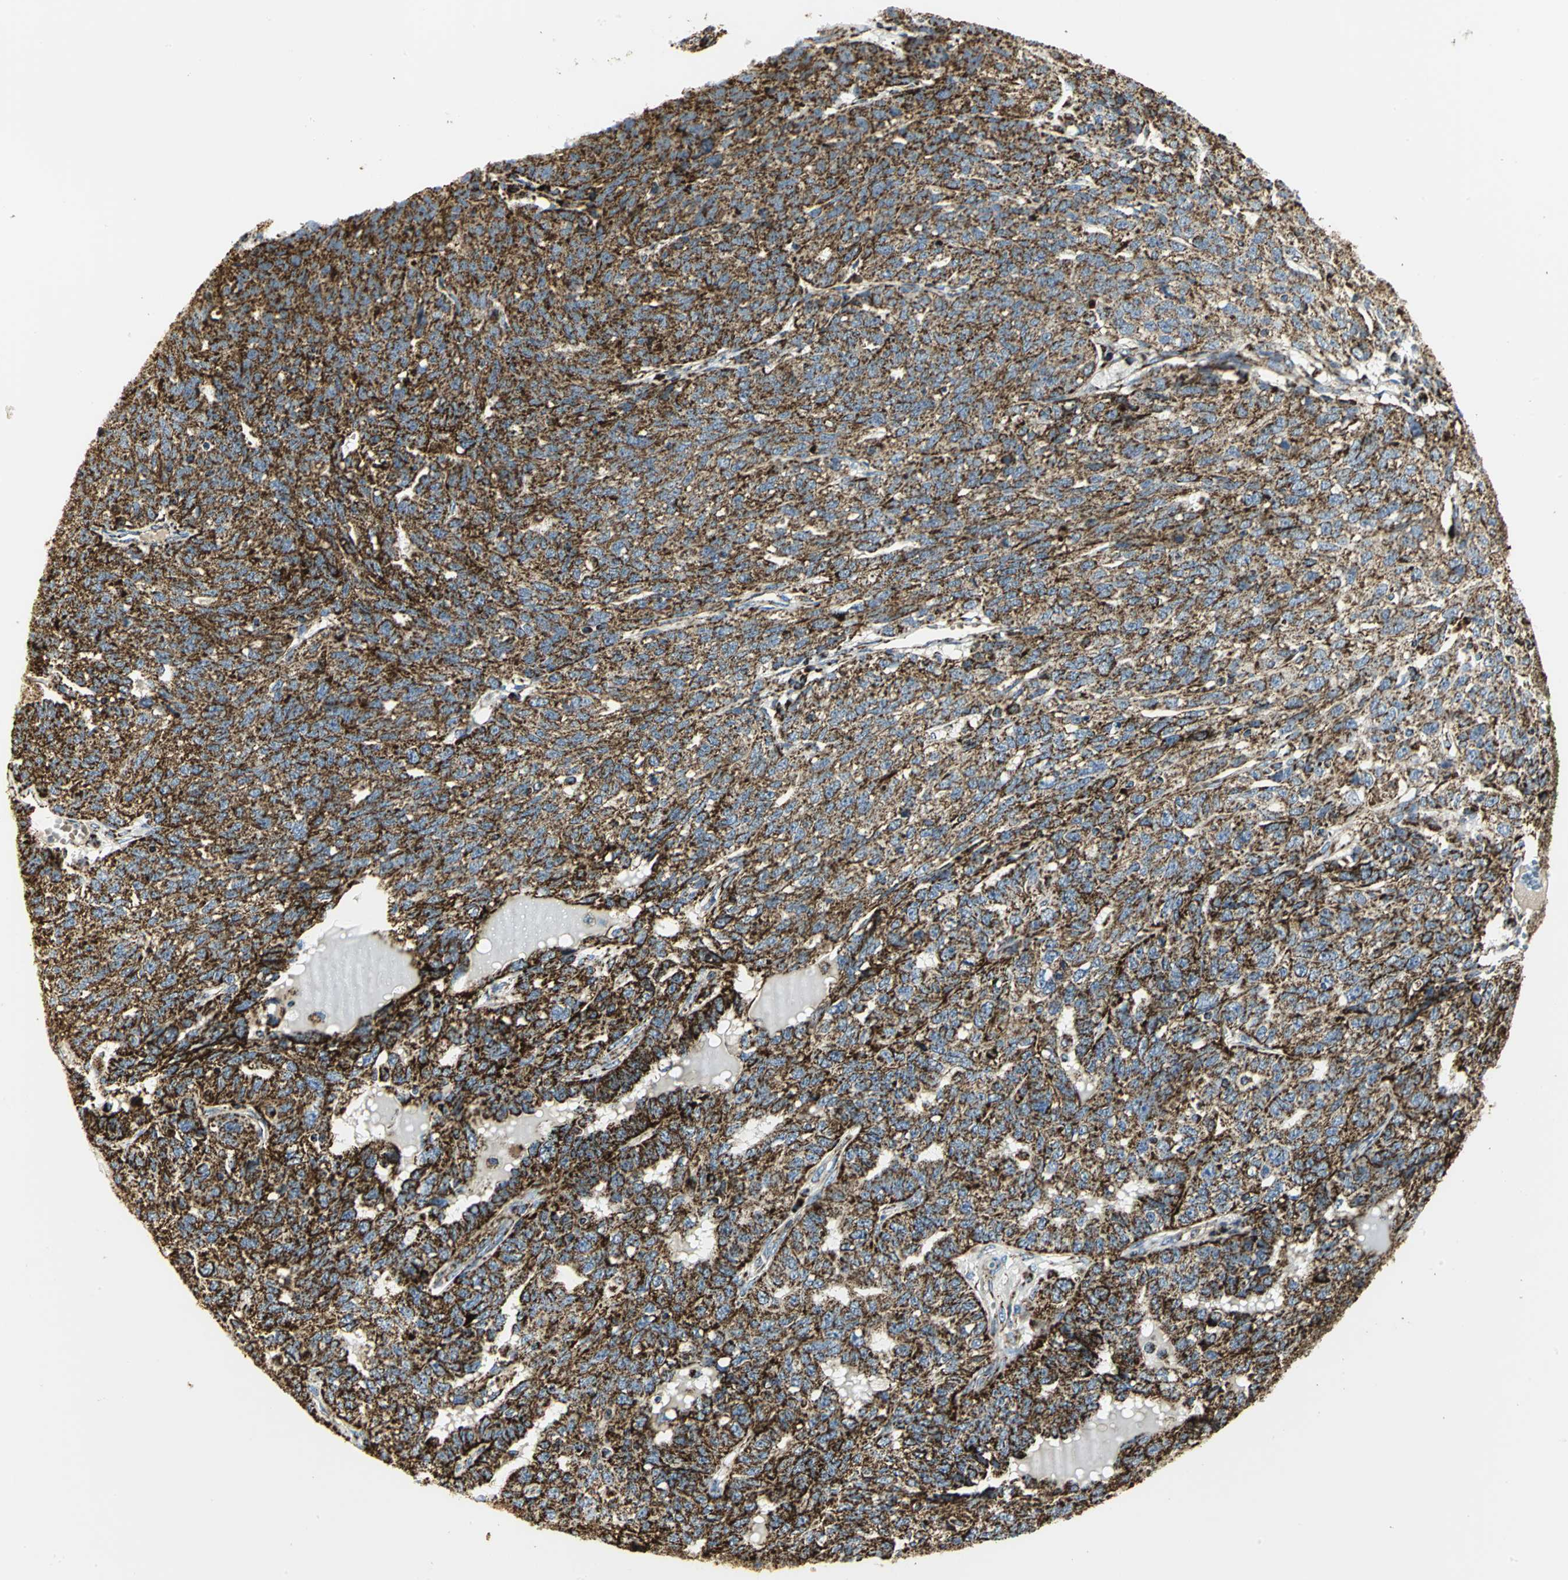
{"staining": {"intensity": "strong", "quantity": ">75%", "location": "cytoplasmic/membranous"}, "tissue": "ovarian cancer", "cell_type": "Tumor cells", "image_type": "cancer", "snomed": [{"axis": "morphology", "description": "Cystadenocarcinoma, serous, NOS"}, {"axis": "topography", "description": "Ovary"}], "caption": "This is an image of immunohistochemistry (IHC) staining of ovarian cancer (serous cystadenocarcinoma), which shows strong positivity in the cytoplasmic/membranous of tumor cells.", "gene": "VDAC1", "patient": {"sex": "female", "age": 71}}